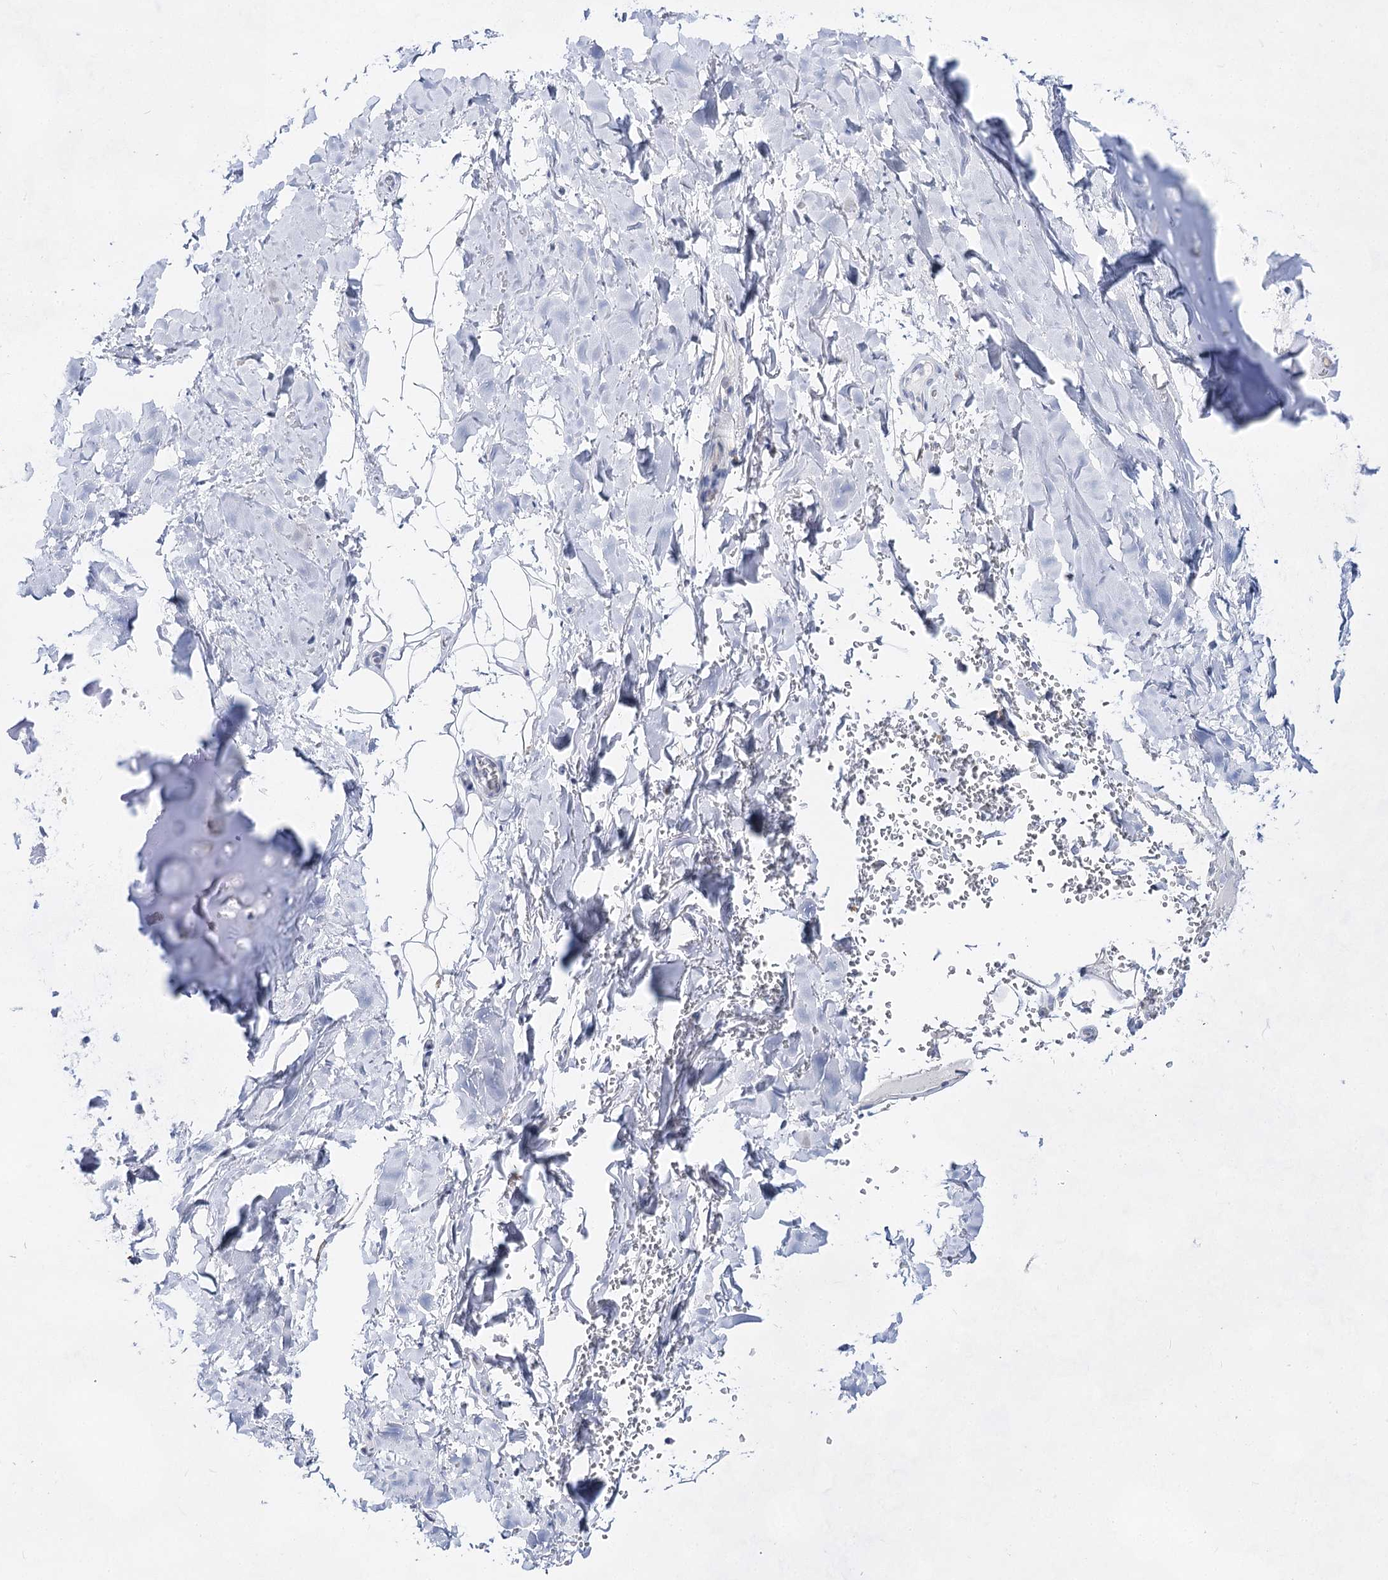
{"staining": {"intensity": "negative", "quantity": "none", "location": "none"}, "tissue": "adipose tissue", "cell_type": "Adipocytes", "image_type": "normal", "snomed": [{"axis": "morphology", "description": "Normal tissue, NOS"}, {"axis": "topography", "description": "Cartilage tissue"}], "caption": "An immunohistochemistry (IHC) histopathology image of benign adipose tissue is shown. There is no staining in adipocytes of adipose tissue.", "gene": "BPHL", "patient": {"sex": "female", "age": 63}}